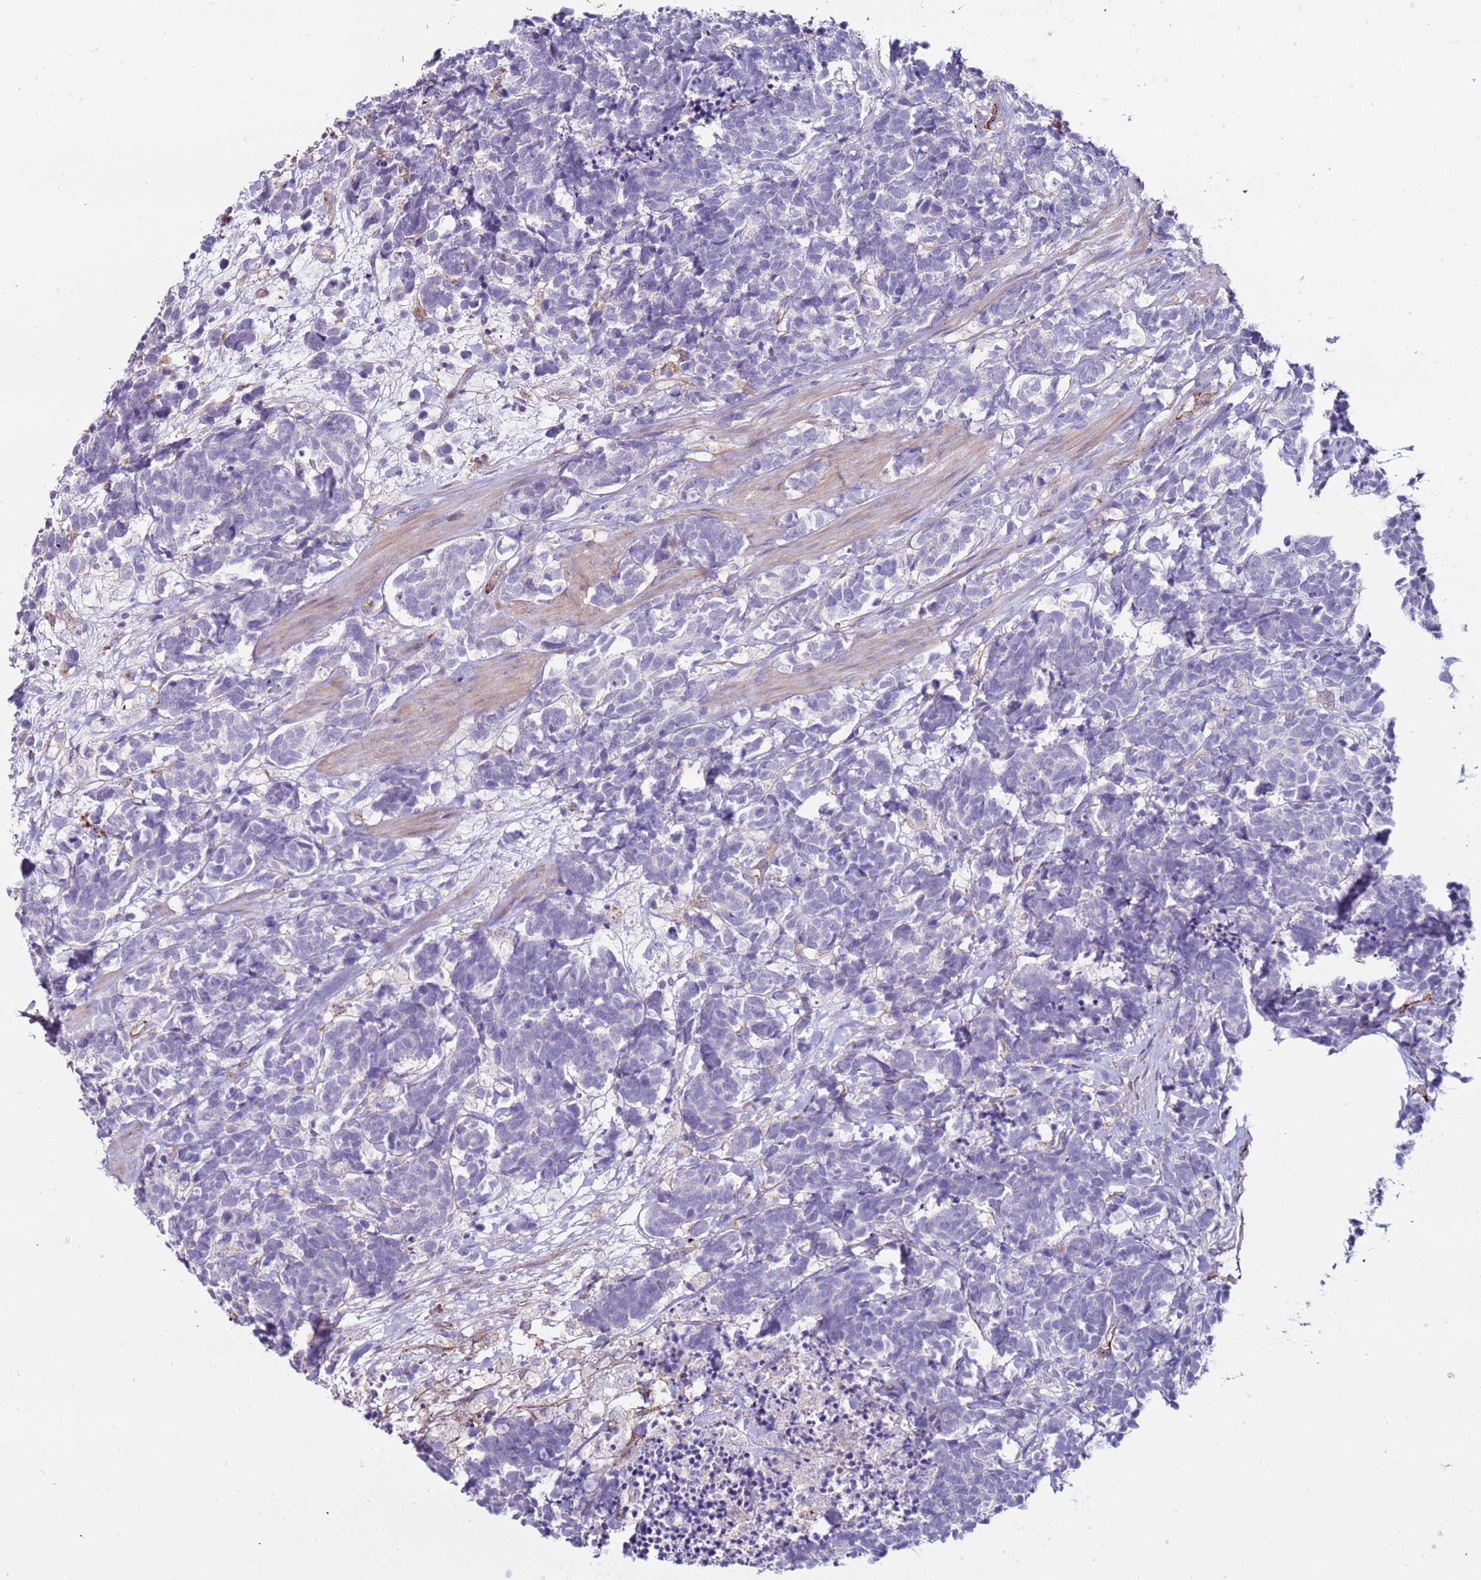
{"staining": {"intensity": "negative", "quantity": "none", "location": "none"}, "tissue": "carcinoid", "cell_type": "Tumor cells", "image_type": "cancer", "snomed": [{"axis": "morphology", "description": "Carcinoma, NOS"}, {"axis": "morphology", "description": "Carcinoid, malignant, NOS"}, {"axis": "topography", "description": "Prostate"}], "caption": "DAB (3,3'-diaminobenzidine) immunohistochemical staining of human carcinoid demonstrates no significant expression in tumor cells. The staining is performed using DAB (3,3'-diaminobenzidine) brown chromogen with nuclei counter-stained in using hematoxylin.", "gene": "CLEC4M", "patient": {"sex": "male", "age": 57}}